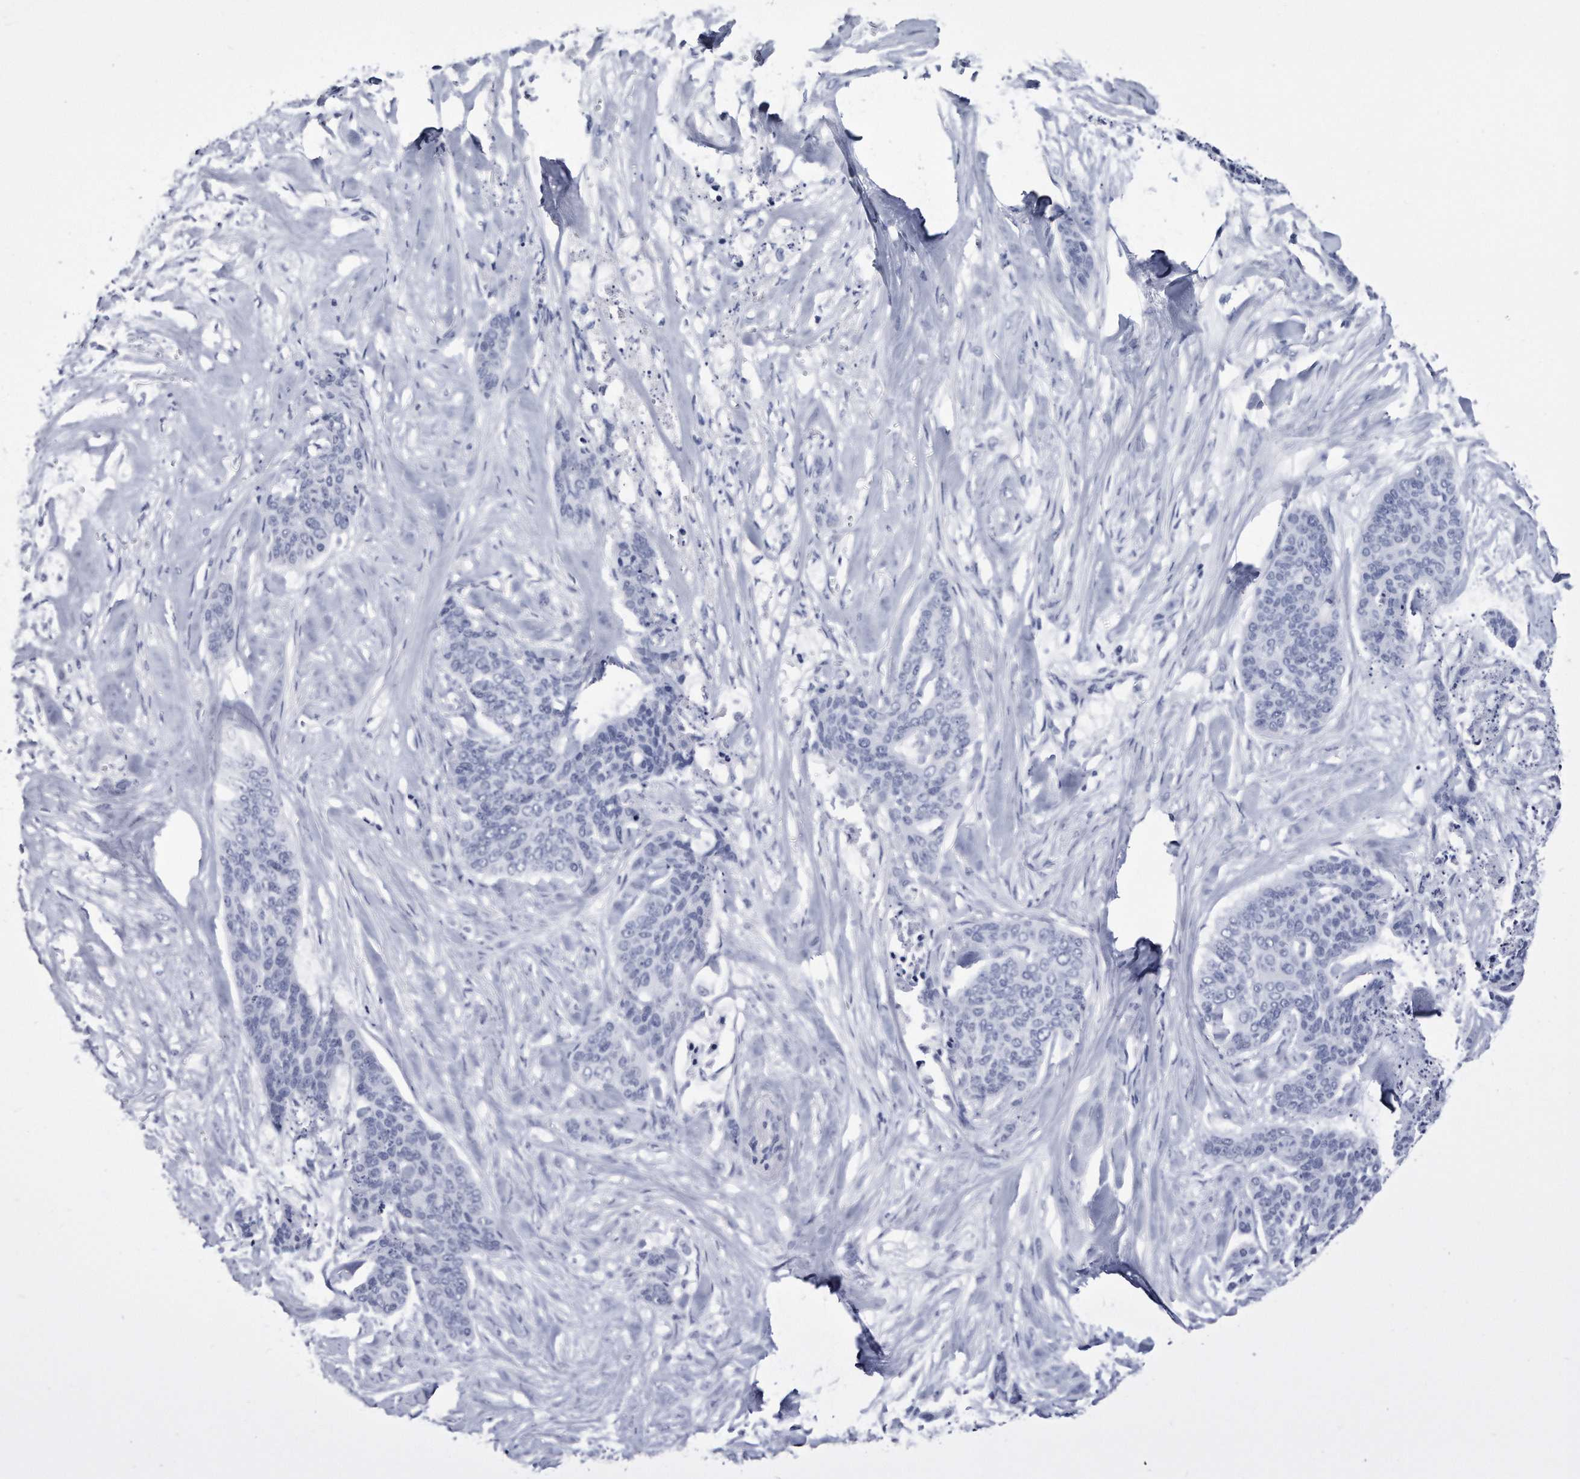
{"staining": {"intensity": "negative", "quantity": "none", "location": "none"}, "tissue": "skin cancer", "cell_type": "Tumor cells", "image_type": "cancer", "snomed": [{"axis": "morphology", "description": "Basal cell carcinoma"}, {"axis": "topography", "description": "Skin"}], "caption": "There is no significant expression in tumor cells of skin cancer. The staining is performed using DAB brown chromogen with nuclei counter-stained in using hematoxylin.", "gene": "KCTD8", "patient": {"sex": "female", "age": 64}}